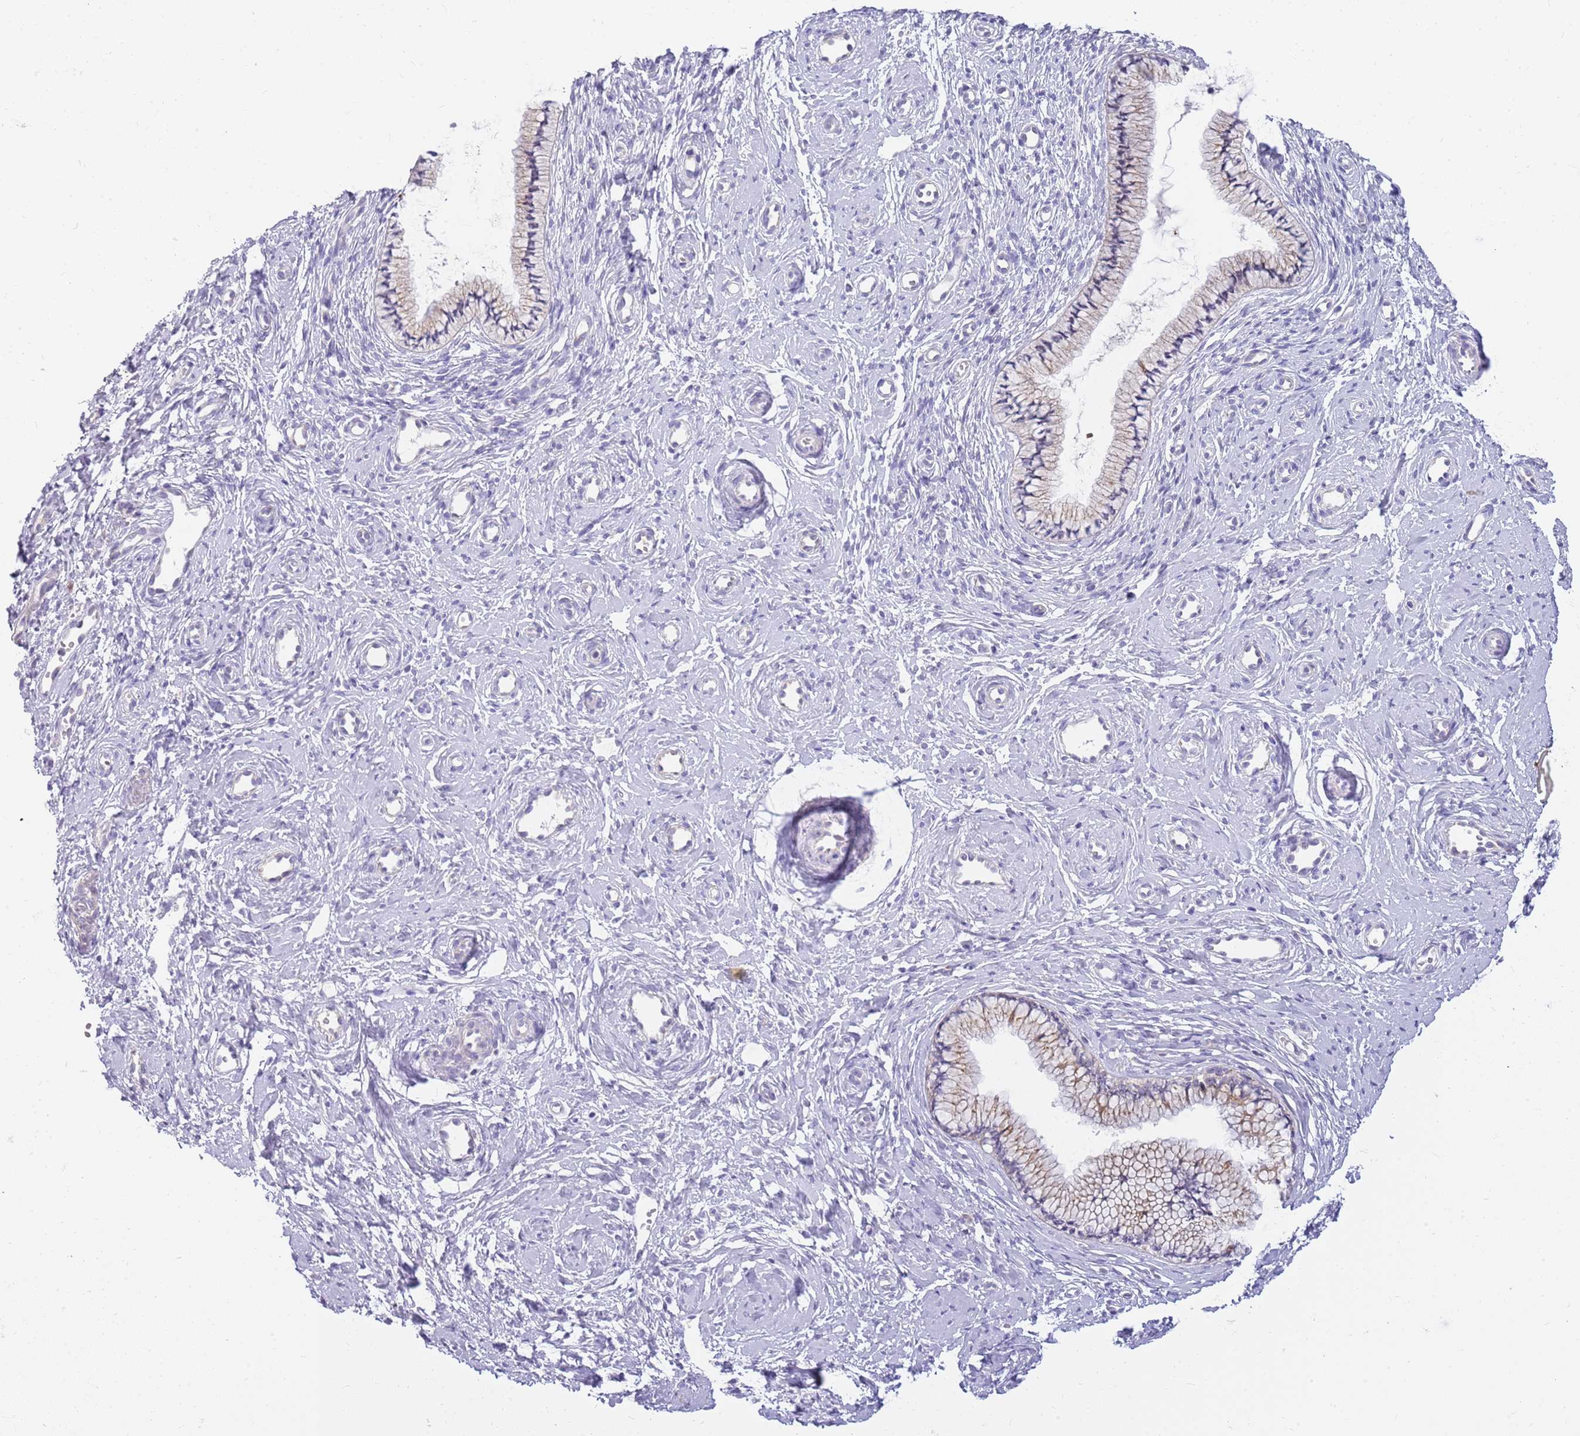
{"staining": {"intensity": "moderate", "quantity": "25%-75%", "location": "cytoplasmic/membranous"}, "tissue": "cervix", "cell_type": "Glandular cells", "image_type": "normal", "snomed": [{"axis": "morphology", "description": "Normal tissue, NOS"}, {"axis": "topography", "description": "Cervix"}], "caption": "Glandular cells display medium levels of moderate cytoplasmic/membranous staining in approximately 25%-75% of cells in unremarkable cervix.", "gene": "DNAJA3", "patient": {"sex": "female", "age": 57}}